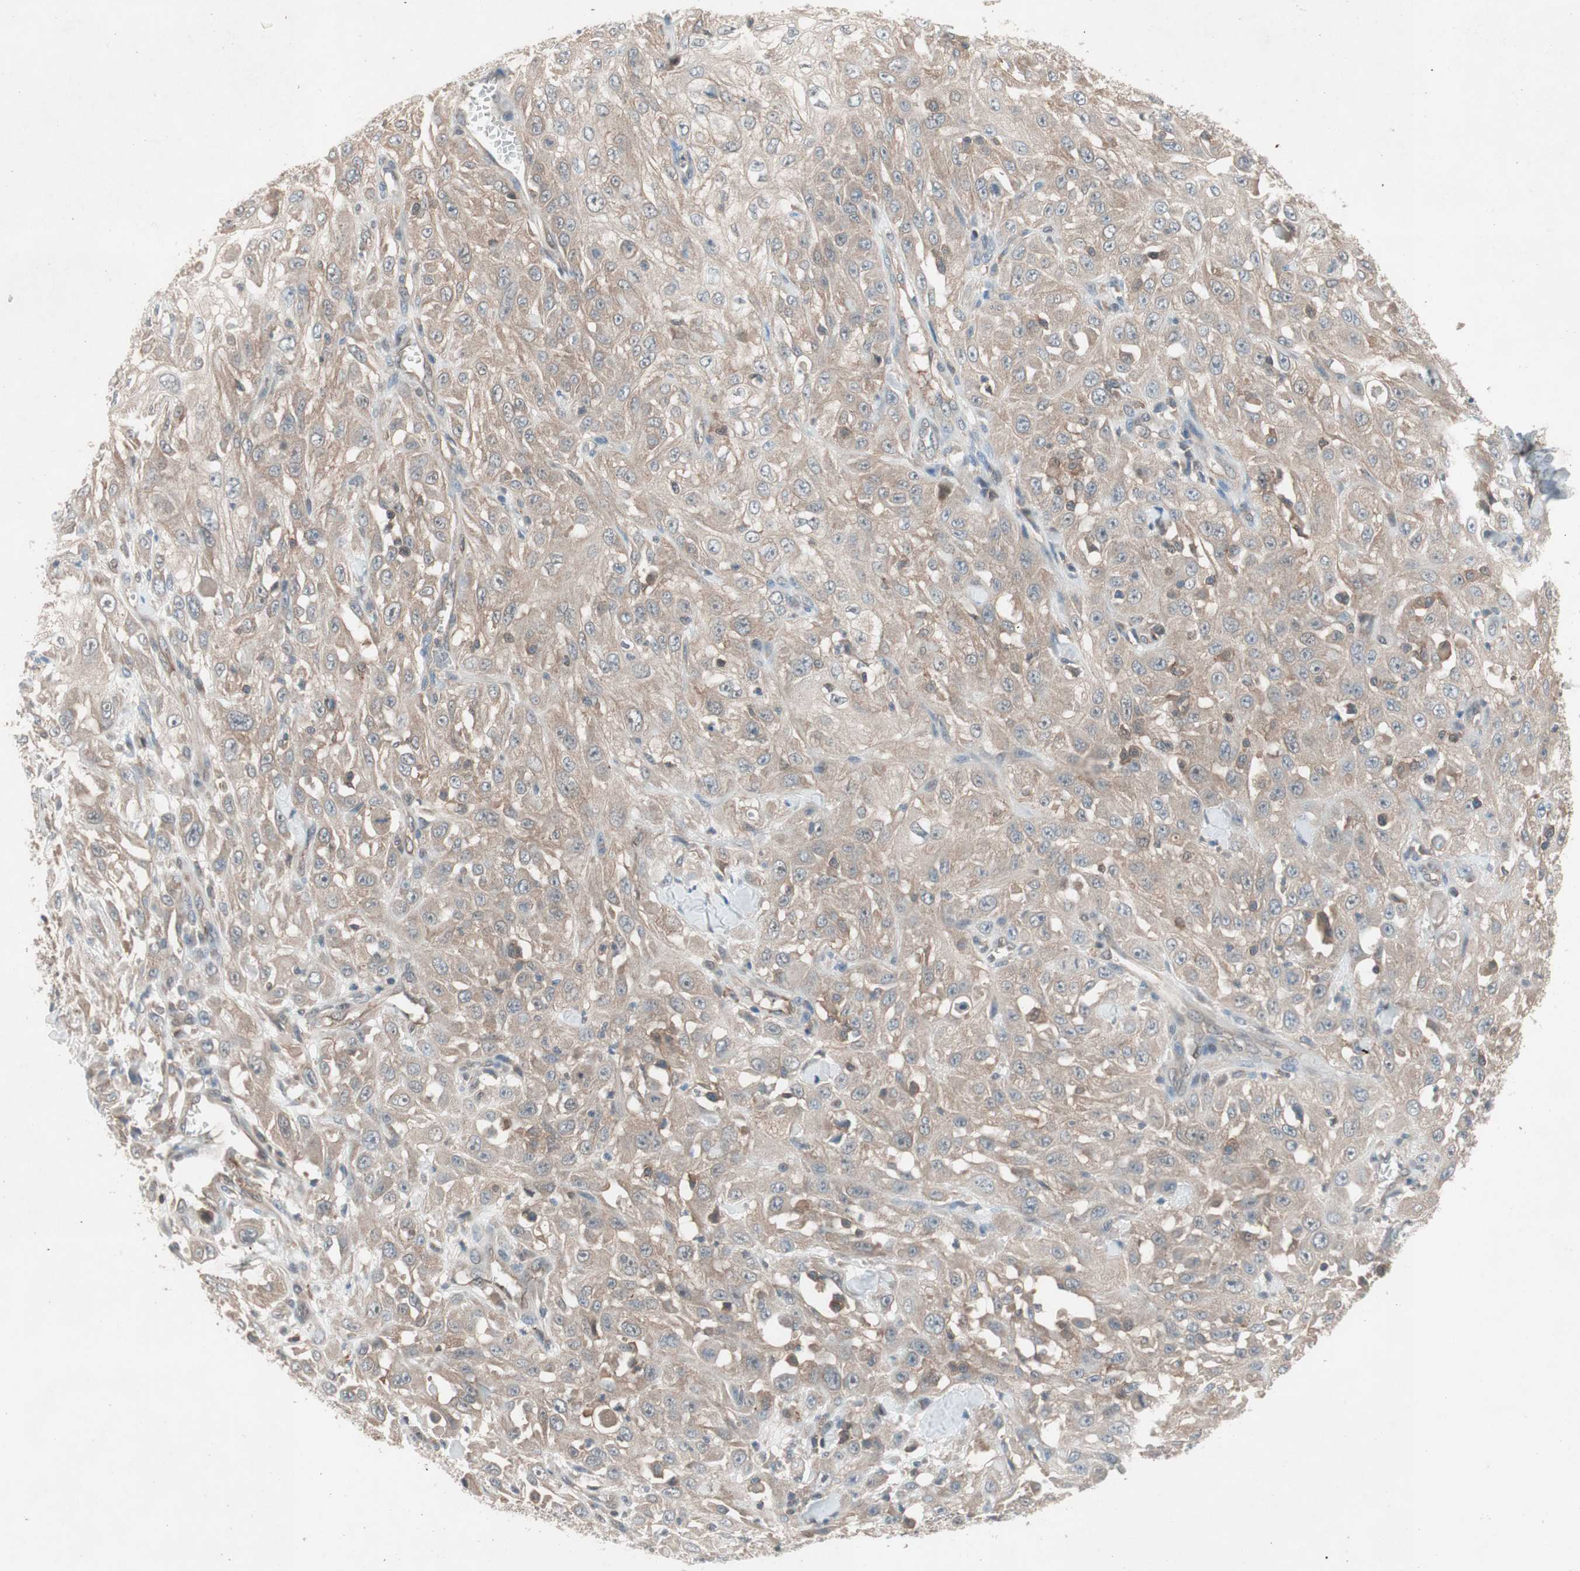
{"staining": {"intensity": "weak", "quantity": ">75%", "location": "cytoplasmic/membranous"}, "tissue": "skin cancer", "cell_type": "Tumor cells", "image_type": "cancer", "snomed": [{"axis": "morphology", "description": "Squamous cell carcinoma, NOS"}, {"axis": "morphology", "description": "Squamous cell carcinoma, metastatic, NOS"}, {"axis": "topography", "description": "Skin"}, {"axis": "topography", "description": "Lymph node"}], "caption": "This image displays skin metastatic squamous cell carcinoma stained with IHC to label a protein in brown. The cytoplasmic/membranous of tumor cells show weak positivity for the protein. Nuclei are counter-stained blue.", "gene": "GALT", "patient": {"sex": "male", "age": 75}}